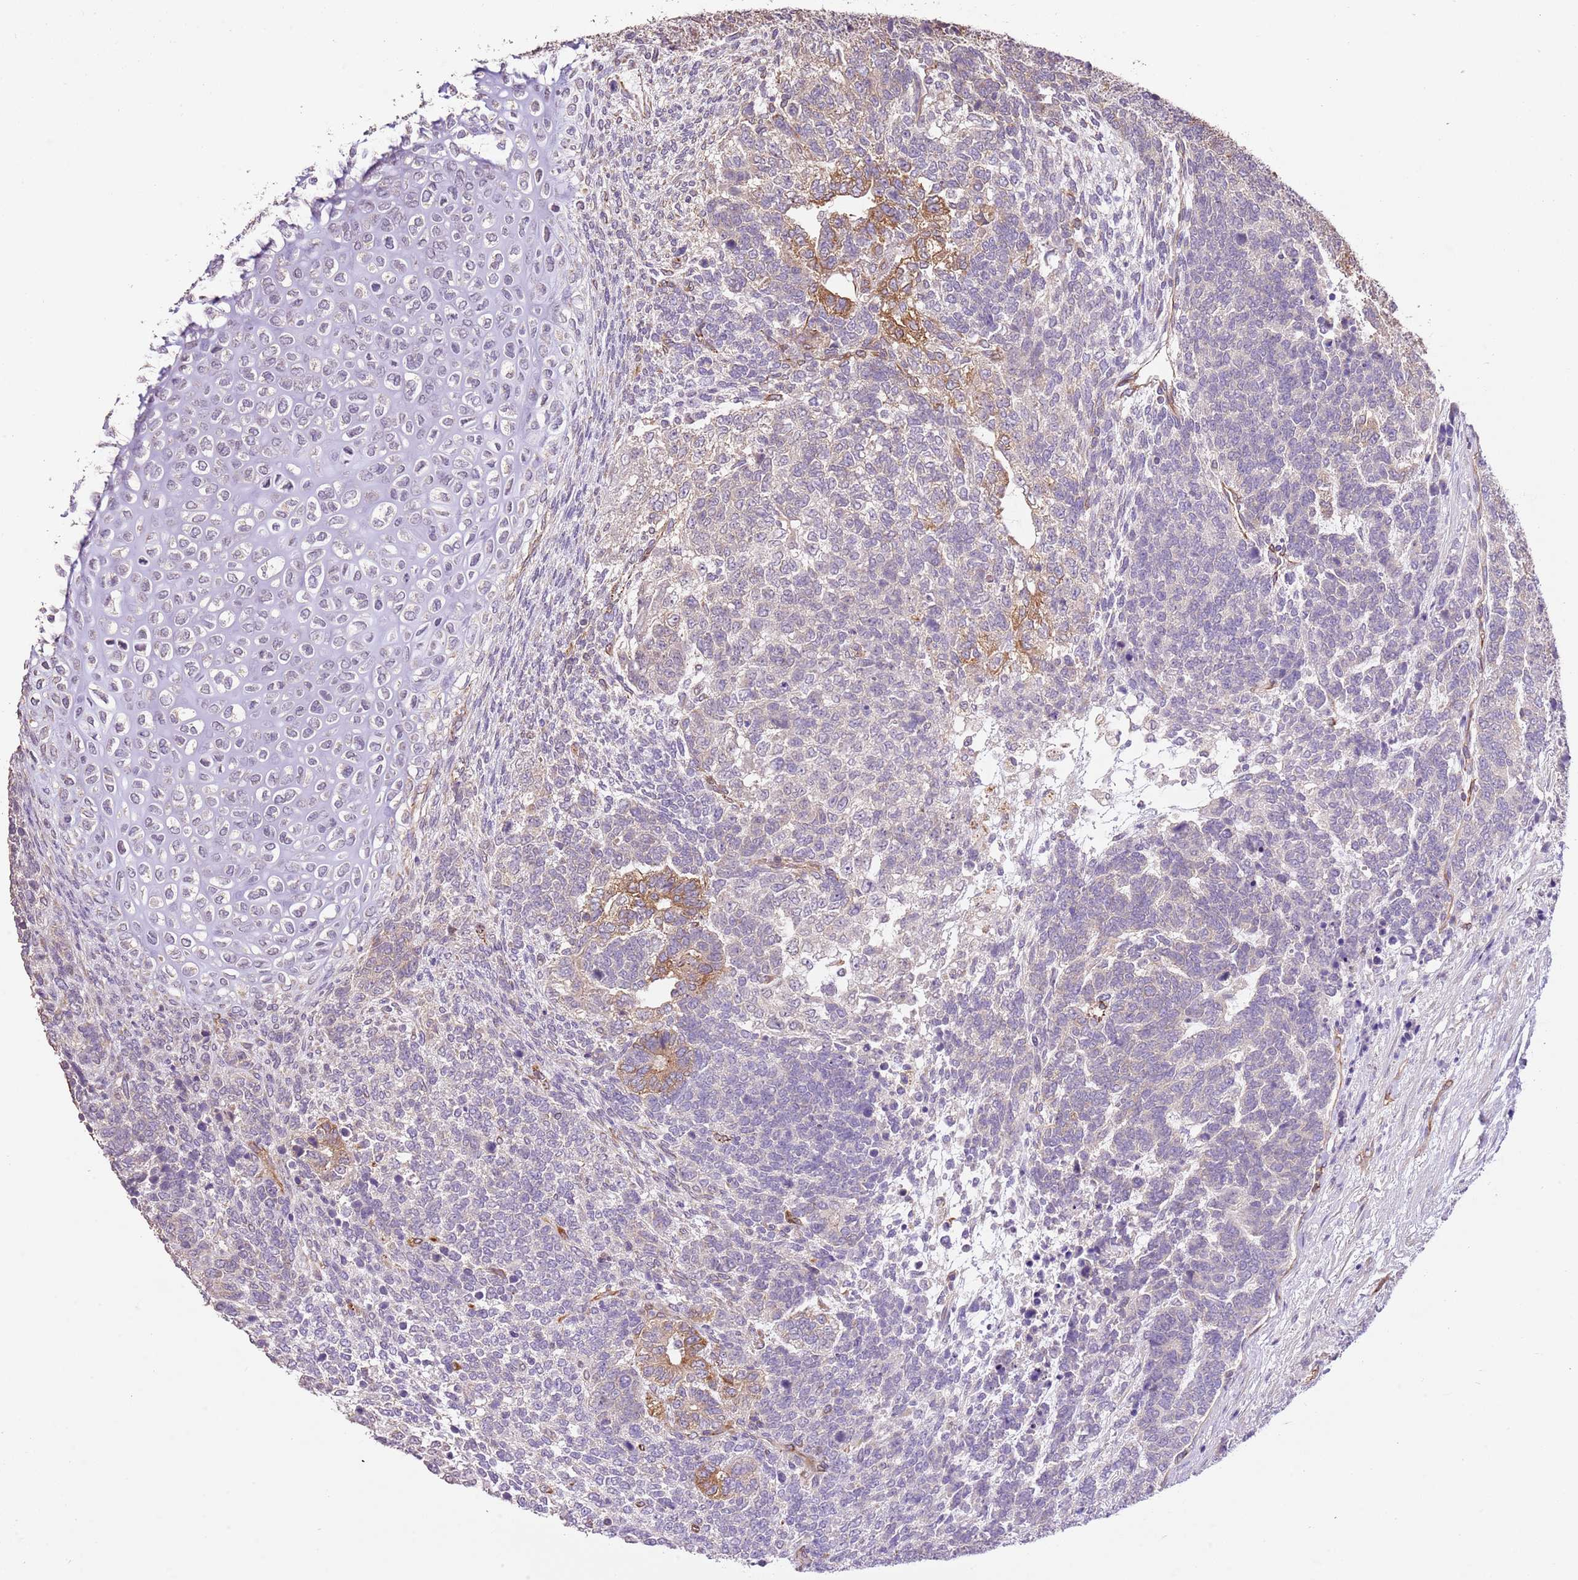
{"staining": {"intensity": "moderate", "quantity": "<25%", "location": "cytoplasmic/membranous"}, "tissue": "testis cancer", "cell_type": "Tumor cells", "image_type": "cancer", "snomed": [{"axis": "morphology", "description": "Carcinoma, Embryonal, NOS"}, {"axis": "topography", "description": "Testis"}], "caption": "This histopathology image demonstrates IHC staining of human testis cancer, with low moderate cytoplasmic/membranous expression in approximately <25% of tumor cells.", "gene": "DOCK9", "patient": {"sex": "male", "age": 23}}